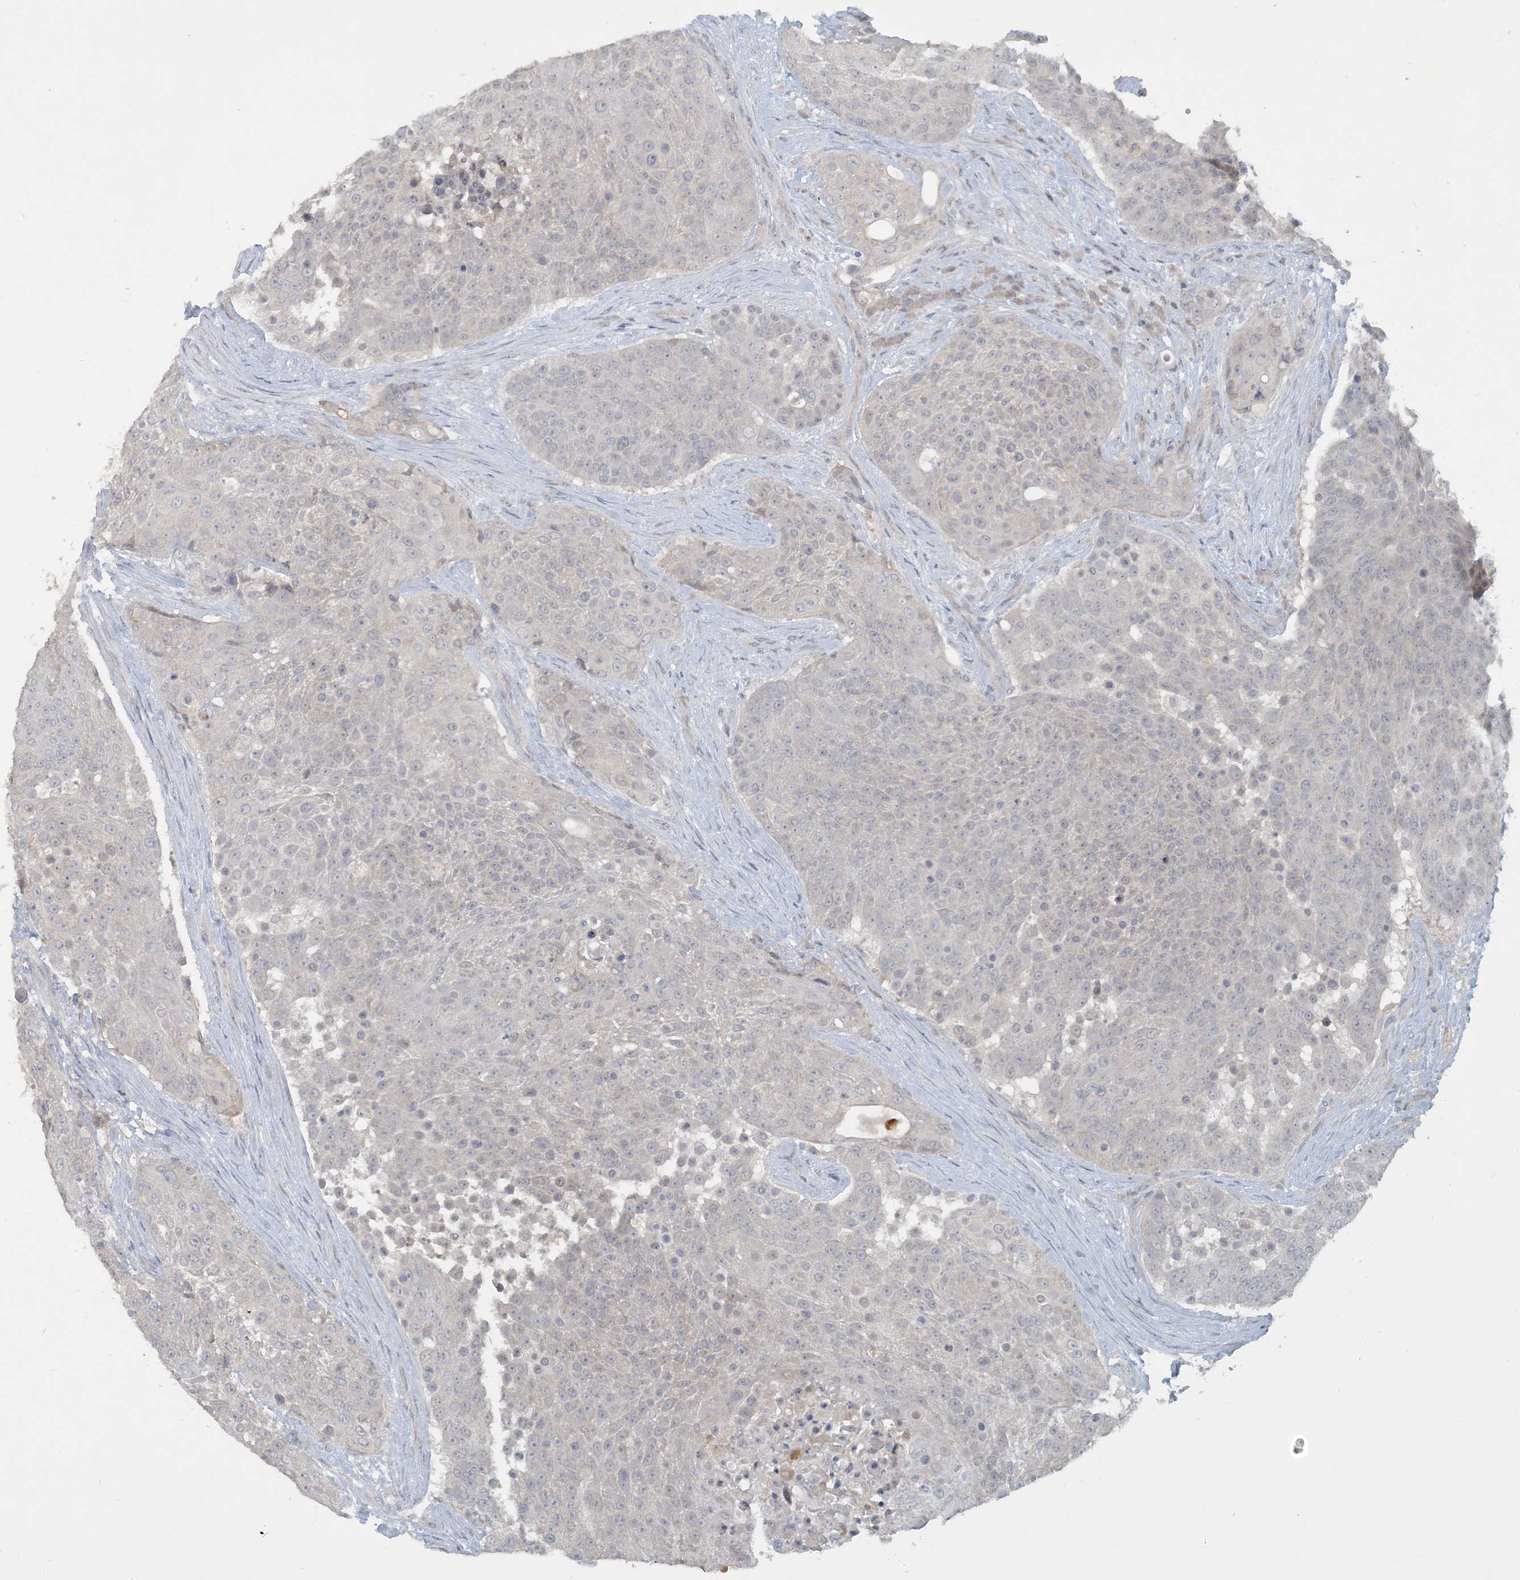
{"staining": {"intensity": "negative", "quantity": "none", "location": "none"}, "tissue": "urothelial cancer", "cell_type": "Tumor cells", "image_type": "cancer", "snomed": [{"axis": "morphology", "description": "Urothelial carcinoma, High grade"}, {"axis": "topography", "description": "Urinary bladder"}], "caption": "Immunohistochemistry (IHC) photomicrograph of neoplastic tissue: human urothelial cancer stained with DAB demonstrates no significant protein staining in tumor cells. (Immunohistochemistry (IHC), brightfield microscopy, high magnification).", "gene": "CDS1", "patient": {"sex": "female", "age": 63}}